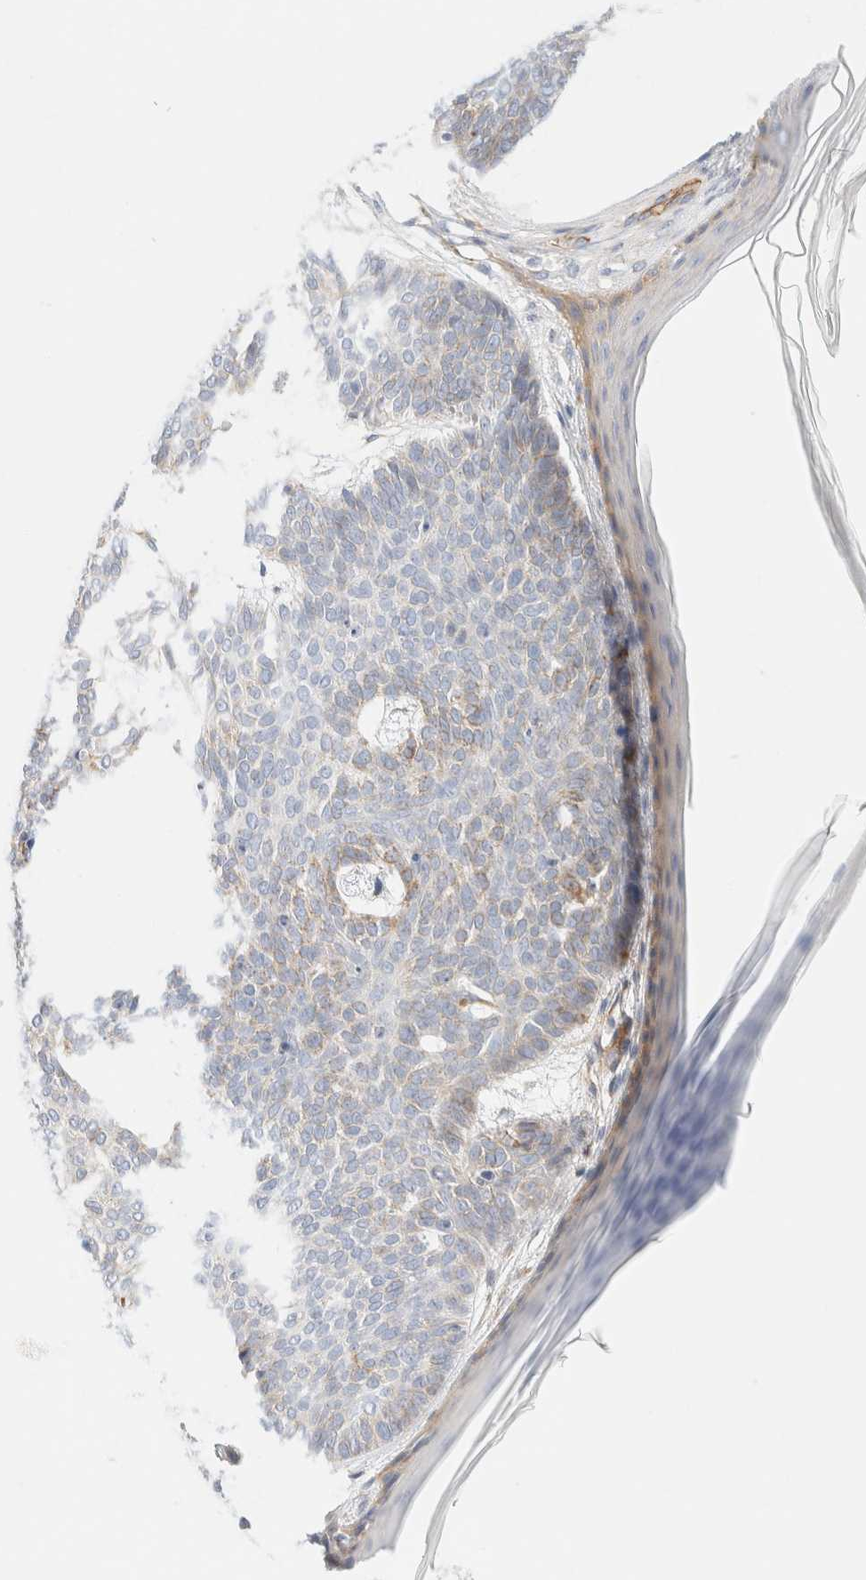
{"staining": {"intensity": "weak", "quantity": "<25%", "location": "cytoplasmic/membranous"}, "tissue": "skin cancer", "cell_type": "Tumor cells", "image_type": "cancer", "snomed": [{"axis": "morphology", "description": "Normal tissue, NOS"}, {"axis": "morphology", "description": "Basal cell carcinoma"}, {"axis": "topography", "description": "Skin"}], "caption": "Immunohistochemical staining of skin cancer exhibits no significant staining in tumor cells. (DAB immunohistochemistry, high magnification).", "gene": "CYB5R4", "patient": {"sex": "male", "age": 50}}